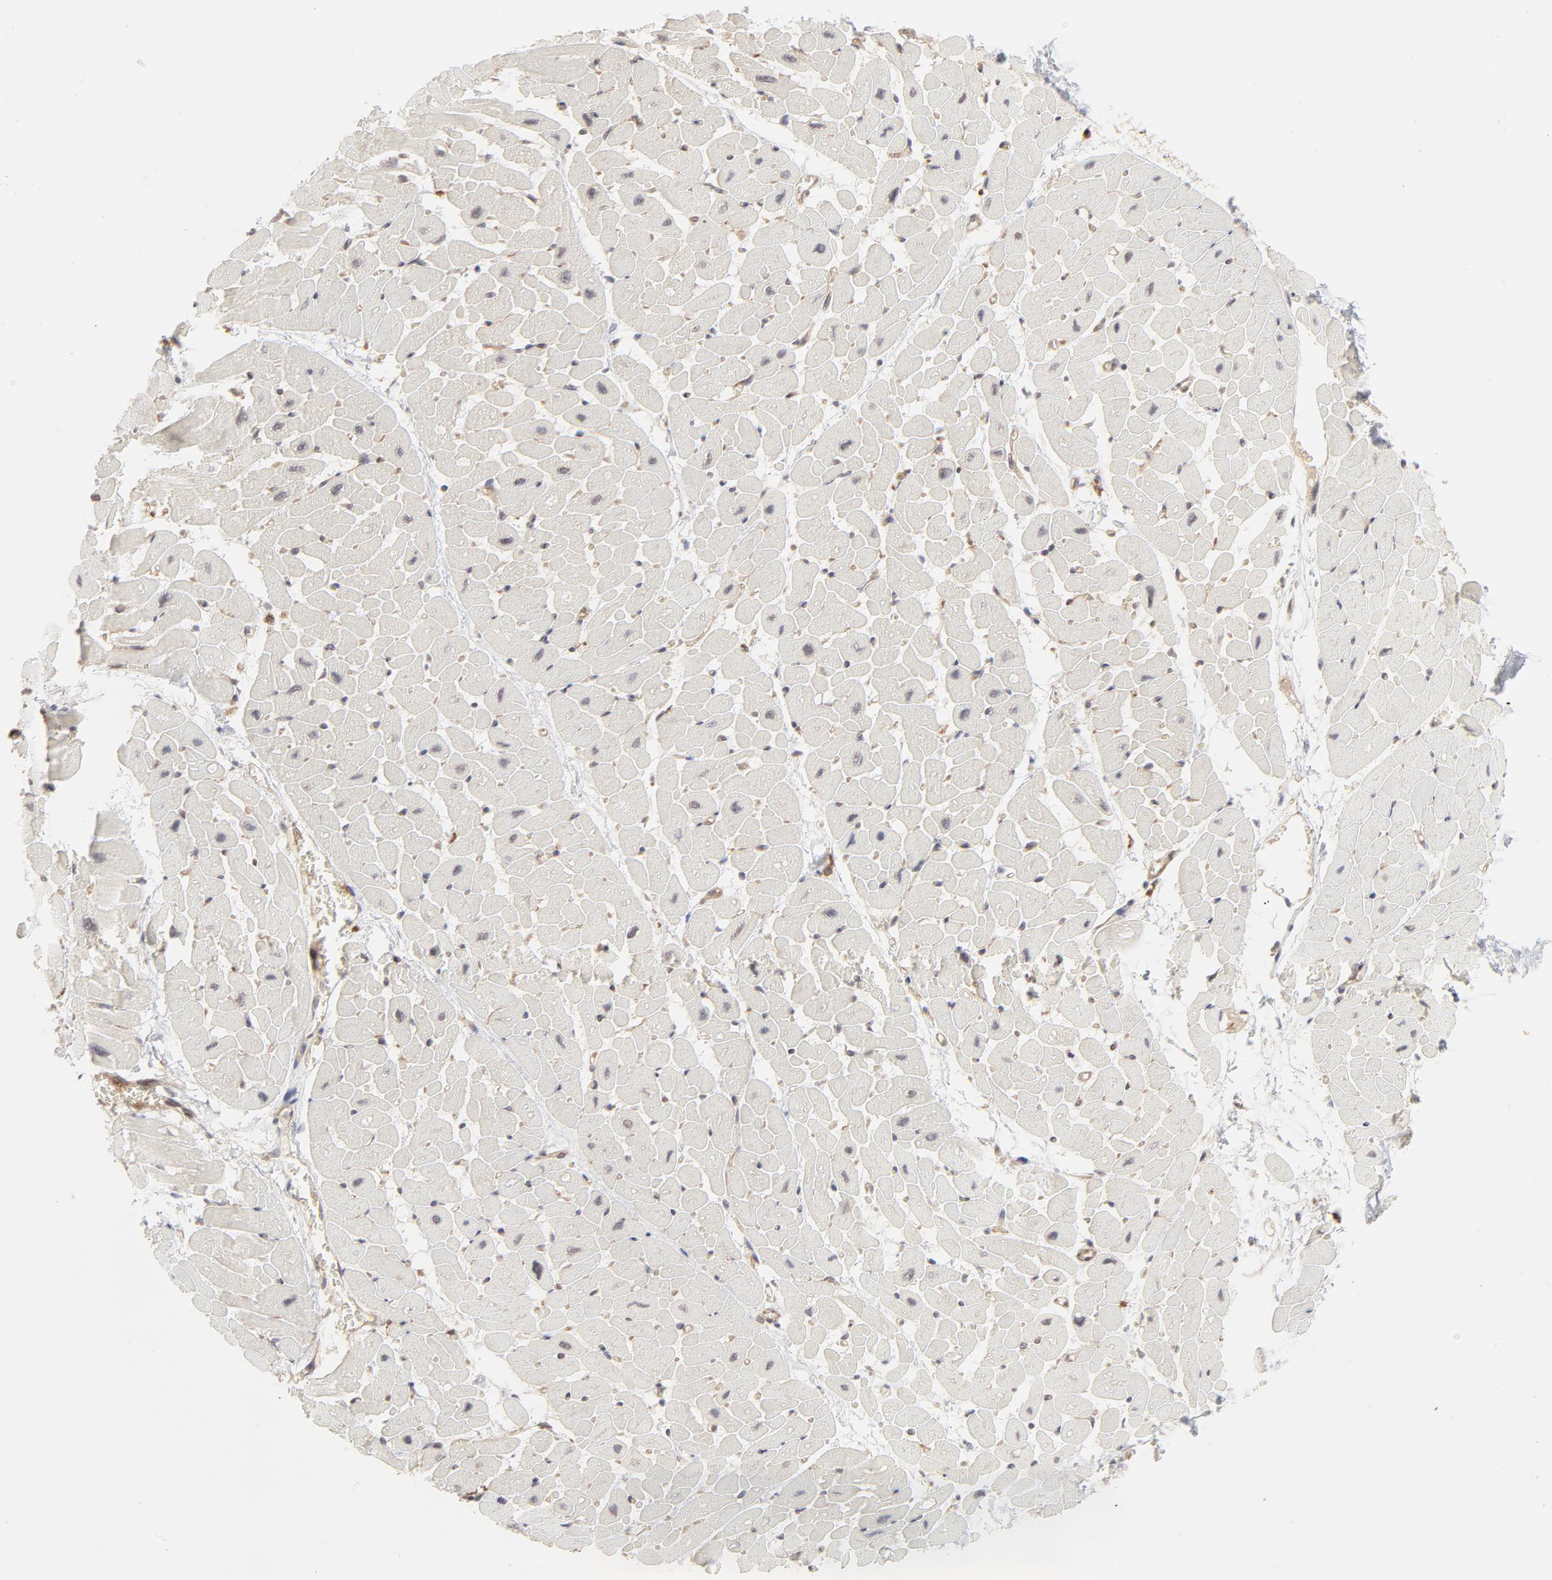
{"staining": {"intensity": "moderate", "quantity": "25%-75%", "location": "cytoplasmic/membranous"}, "tissue": "heart muscle", "cell_type": "Cardiomyocytes", "image_type": "normal", "snomed": [{"axis": "morphology", "description": "Normal tissue, NOS"}, {"axis": "topography", "description": "Heart"}], "caption": "This photomicrograph demonstrates benign heart muscle stained with immunohistochemistry to label a protein in brown. The cytoplasmic/membranous of cardiomyocytes show moderate positivity for the protein. Nuclei are counter-stained blue.", "gene": "RAB5C", "patient": {"sex": "male", "age": 45}}